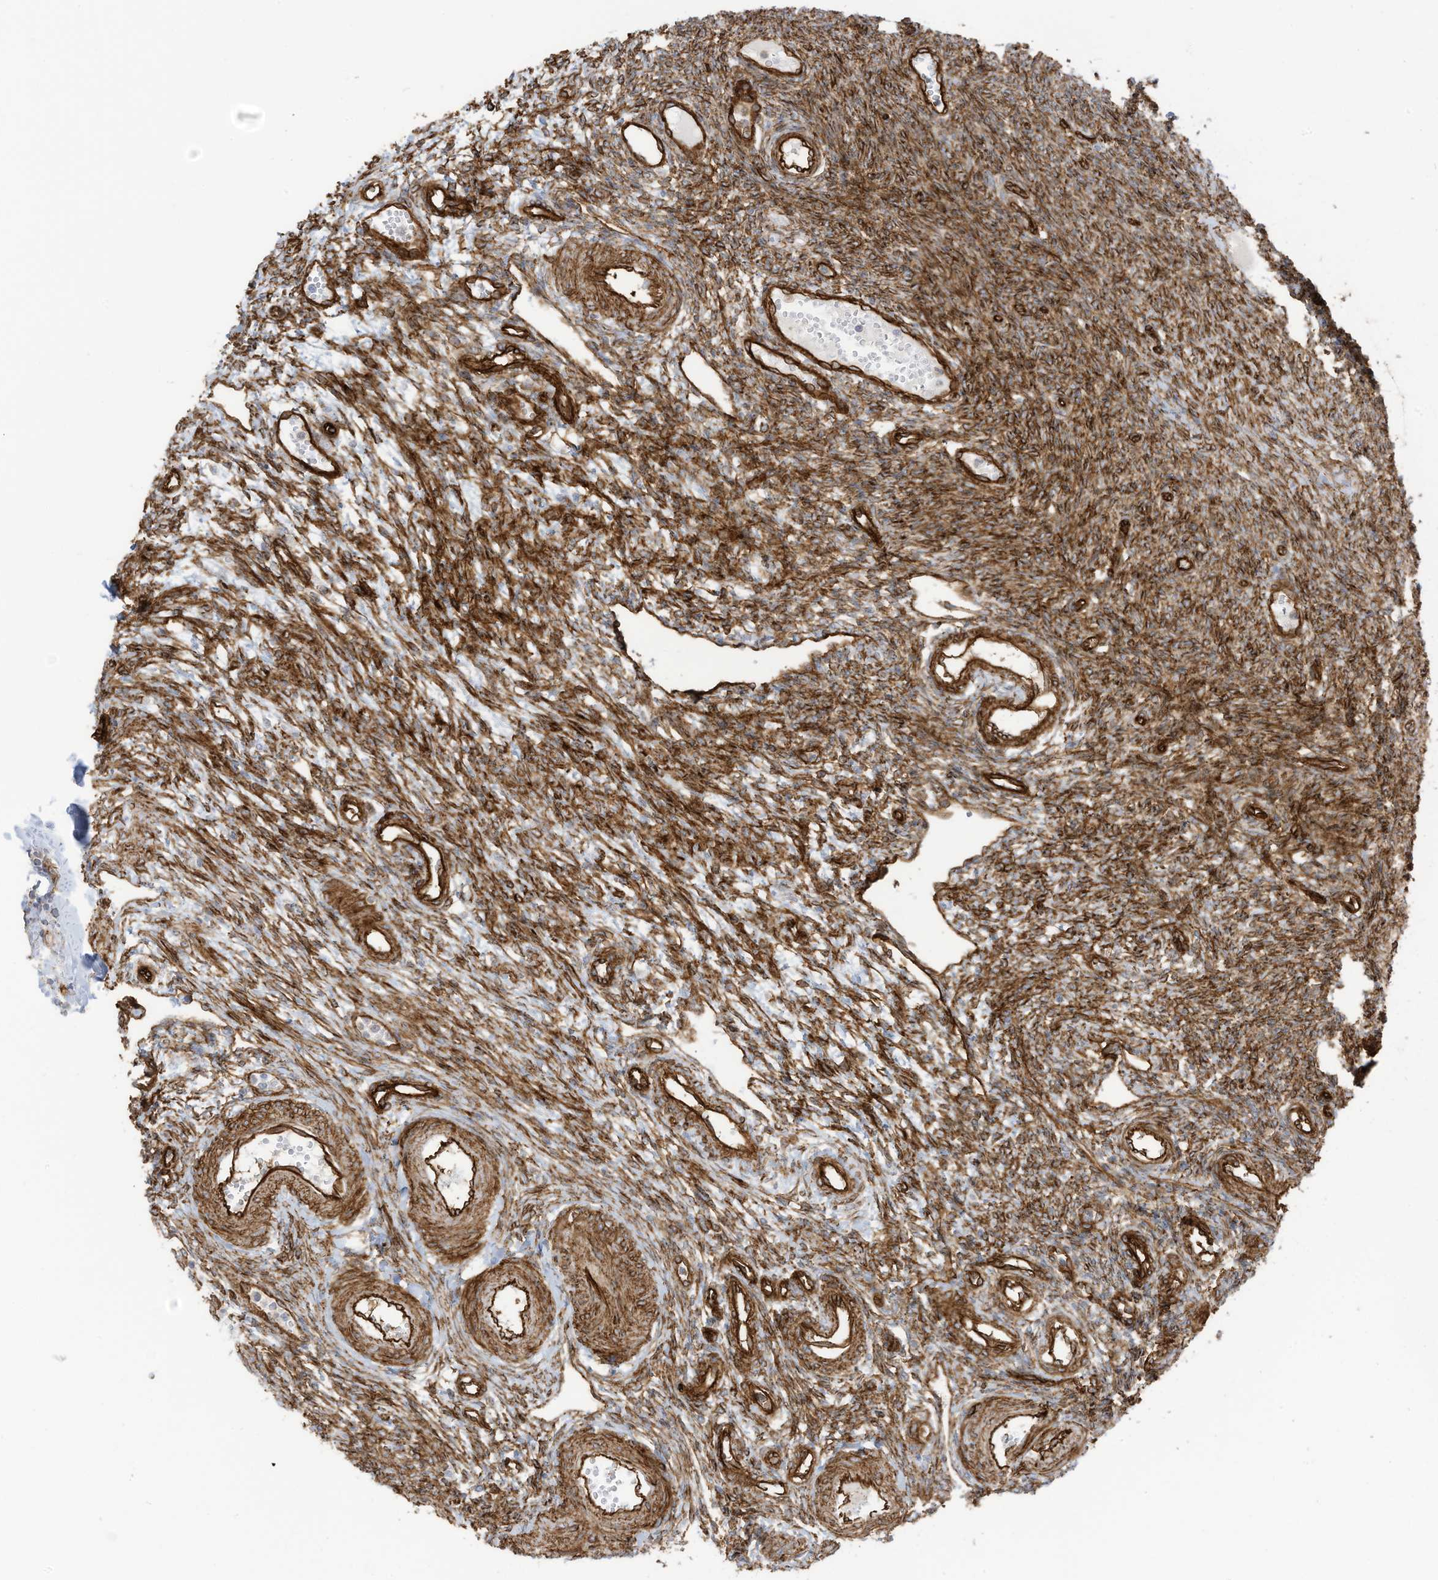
{"staining": {"intensity": "moderate", "quantity": ">75%", "location": "cytoplasmic/membranous"}, "tissue": "ovary", "cell_type": "Ovarian stroma cells", "image_type": "normal", "snomed": [{"axis": "morphology", "description": "Normal tissue, NOS"}, {"axis": "morphology", "description": "Cyst, NOS"}, {"axis": "topography", "description": "Ovary"}], "caption": "Ovary stained with DAB immunohistochemistry demonstrates medium levels of moderate cytoplasmic/membranous positivity in approximately >75% of ovarian stroma cells.", "gene": "ABCB7", "patient": {"sex": "female", "age": 33}}